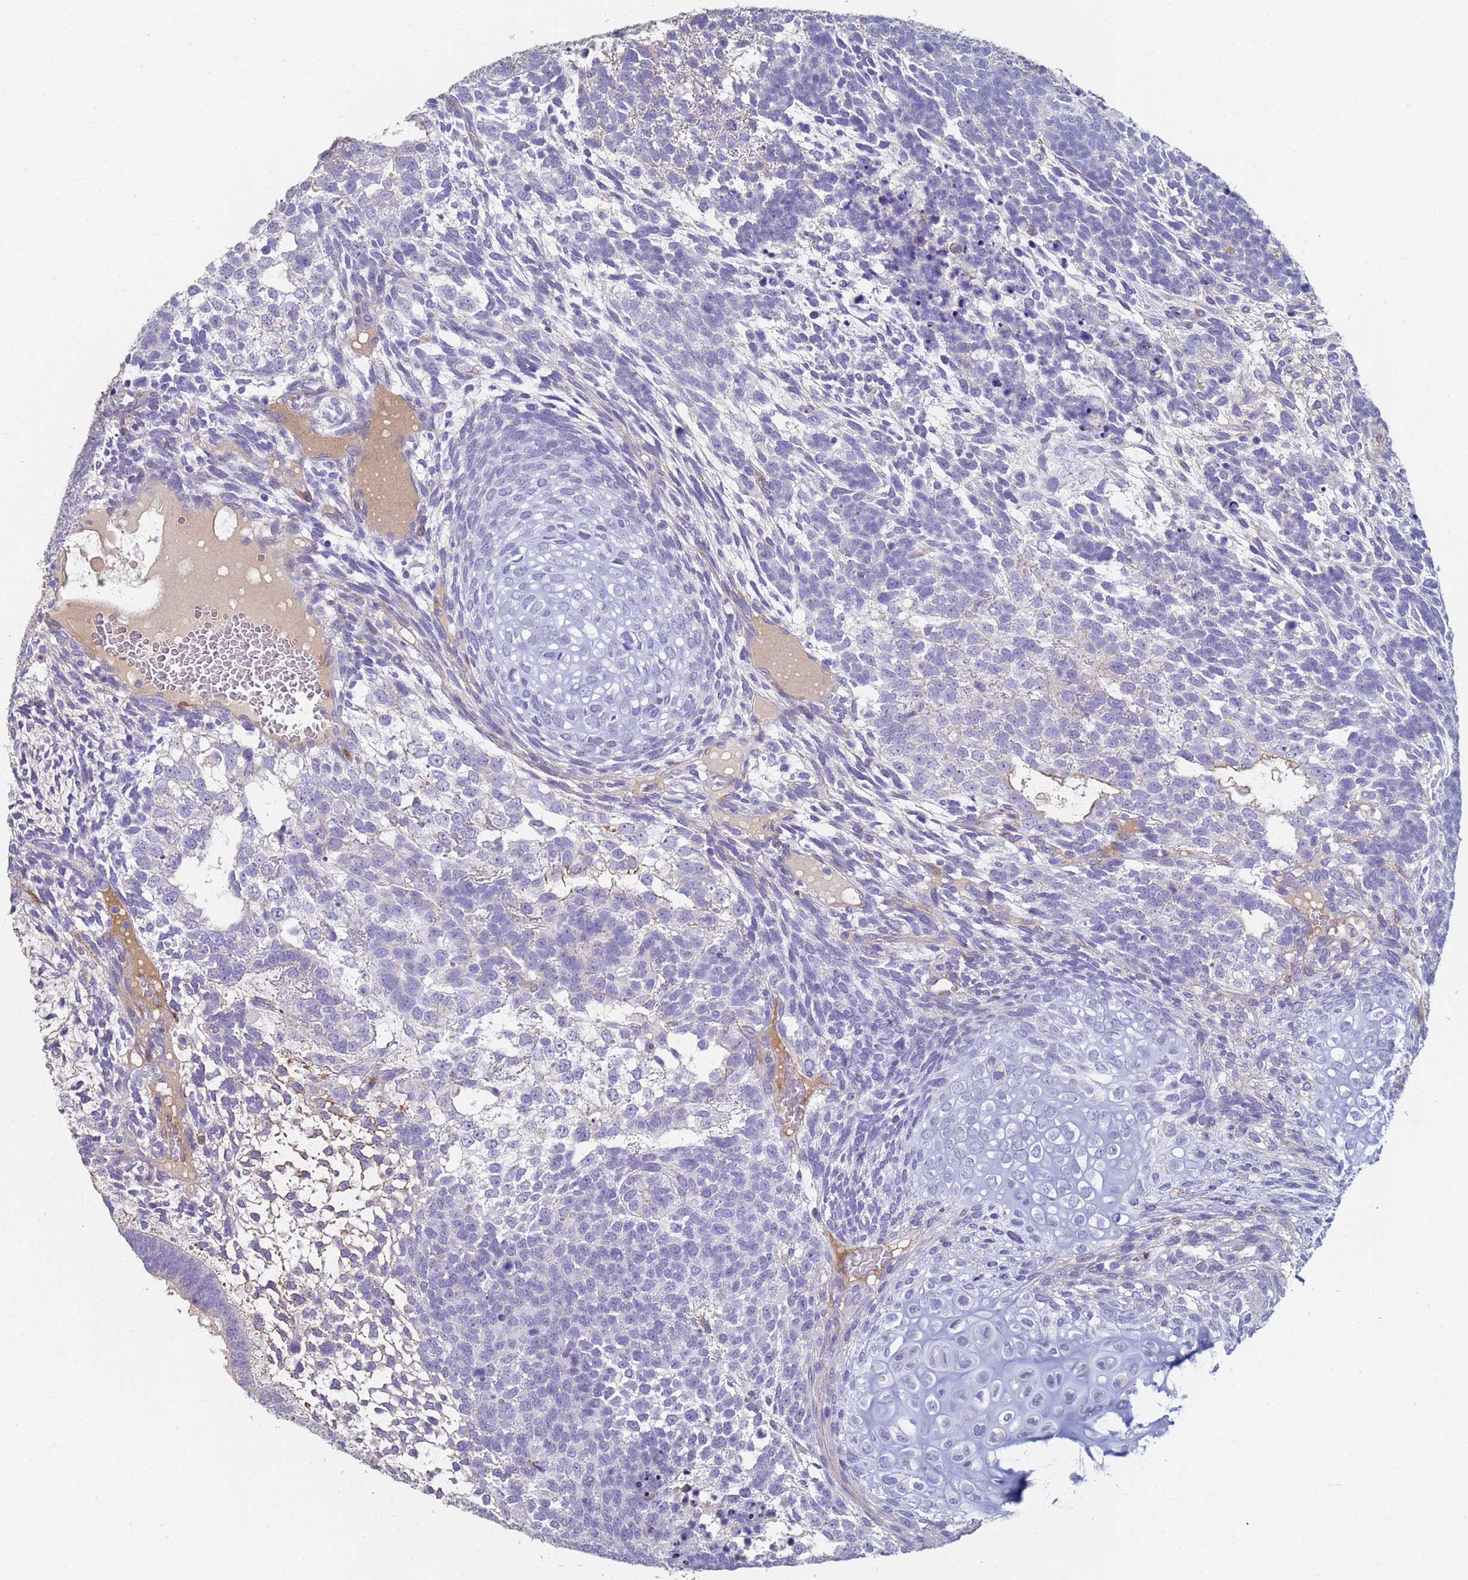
{"staining": {"intensity": "negative", "quantity": "none", "location": "none"}, "tissue": "testis cancer", "cell_type": "Tumor cells", "image_type": "cancer", "snomed": [{"axis": "morphology", "description": "Carcinoma, Embryonal, NOS"}, {"axis": "topography", "description": "Testis"}], "caption": "IHC micrograph of neoplastic tissue: human testis cancer (embryonal carcinoma) stained with DAB shows no significant protein positivity in tumor cells.", "gene": "ABCA8", "patient": {"sex": "male", "age": 23}}